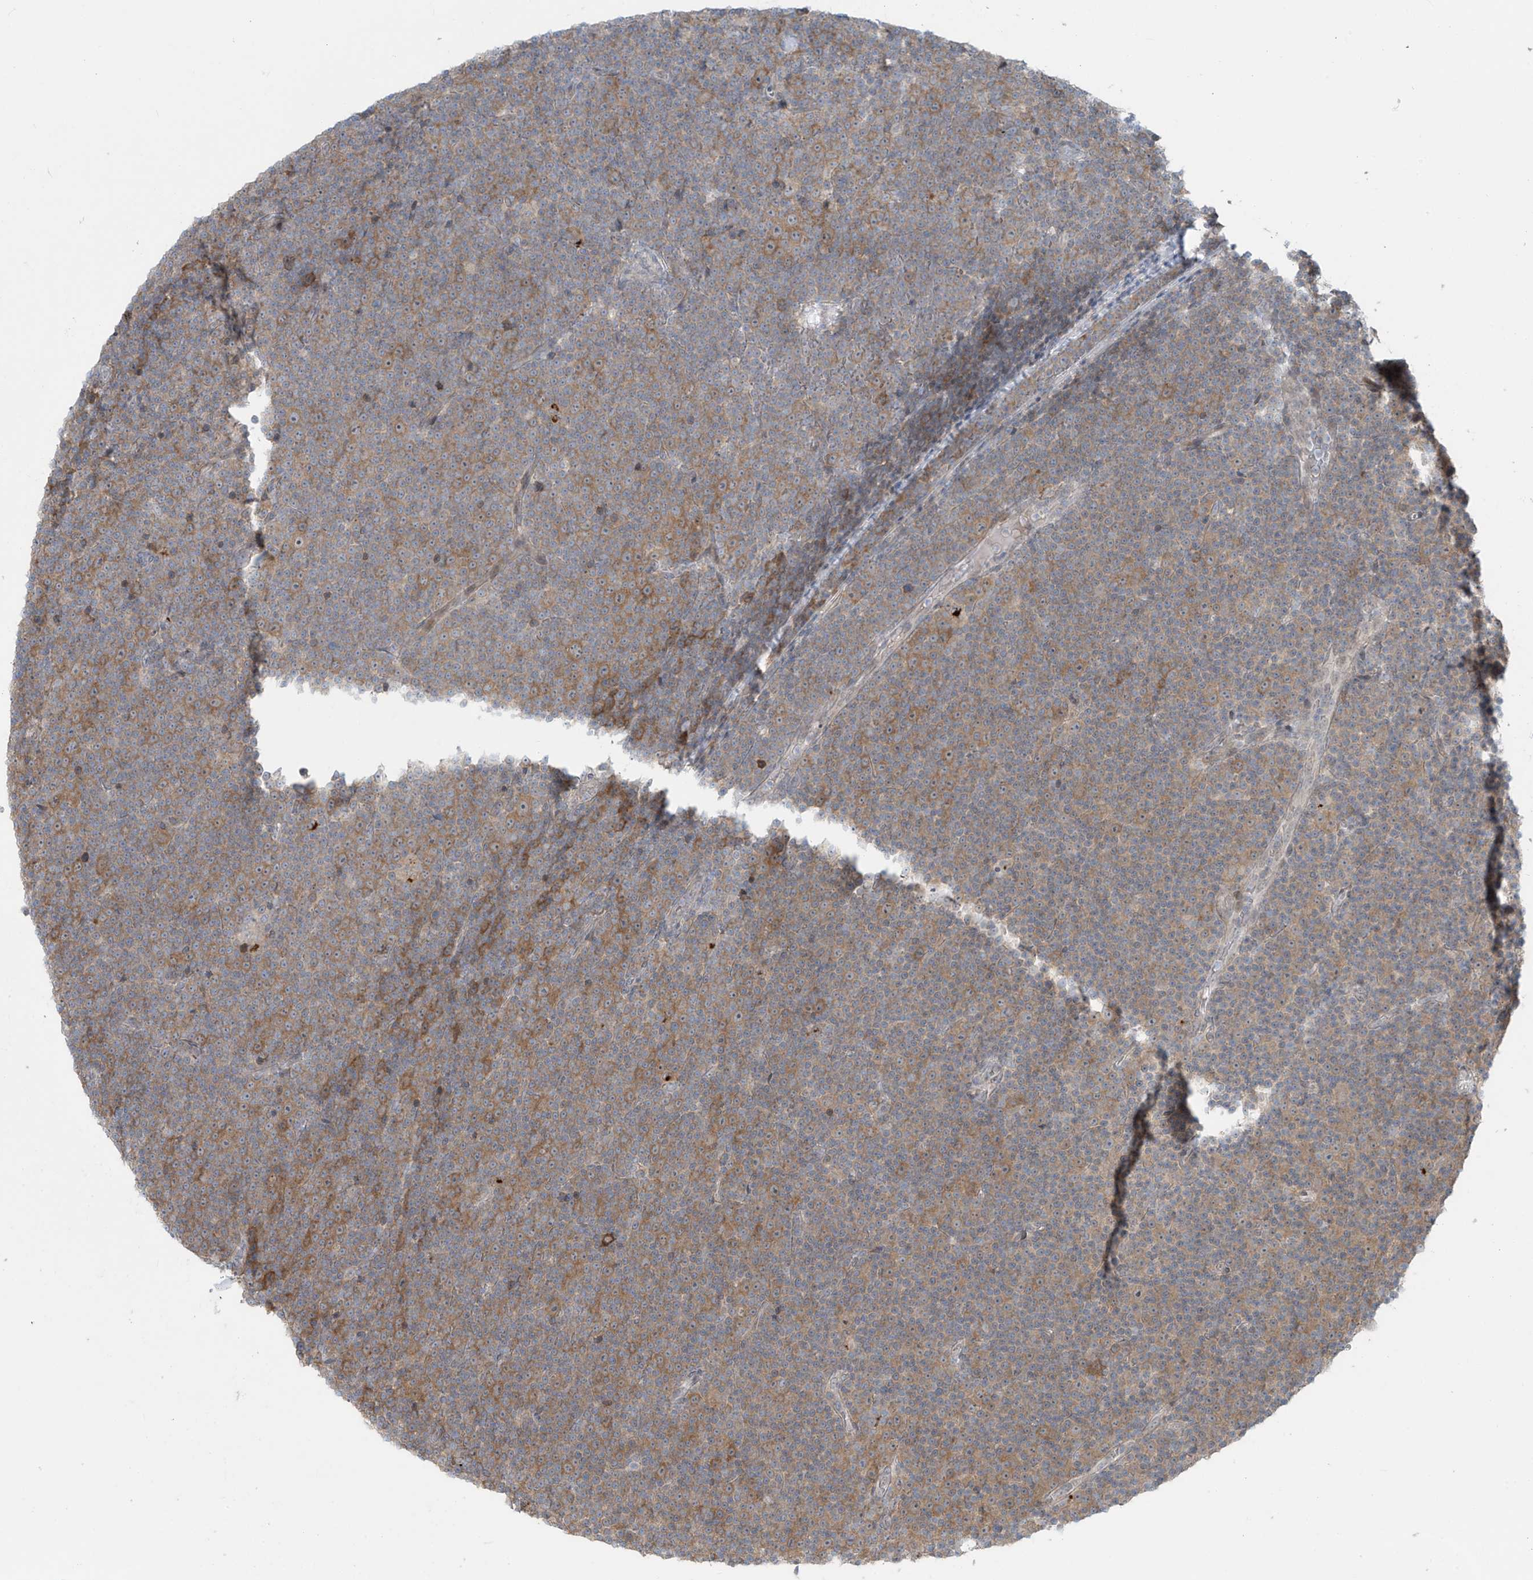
{"staining": {"intensity": "moderate", "quantity": ">75%", "location": "cytoplasmic/membranous"}, "tissue": "lymphoma", "cell_type": "Tumor cells", "image_type": "cancer", "snomed": [{"axis": "morphology", "description": "Malignant lymphoma, non-Hodgkin's type, Low grade"}, {"axis": "topography", "description": "Lymph node"}], "caption": "Low-grade malignant lymphoma, non-Hodgkin's type stained with a protein marker reveals moderate staining in tumor cells.", "gene": "PPAT", "patient": {"sex": "female", "age": 67}}